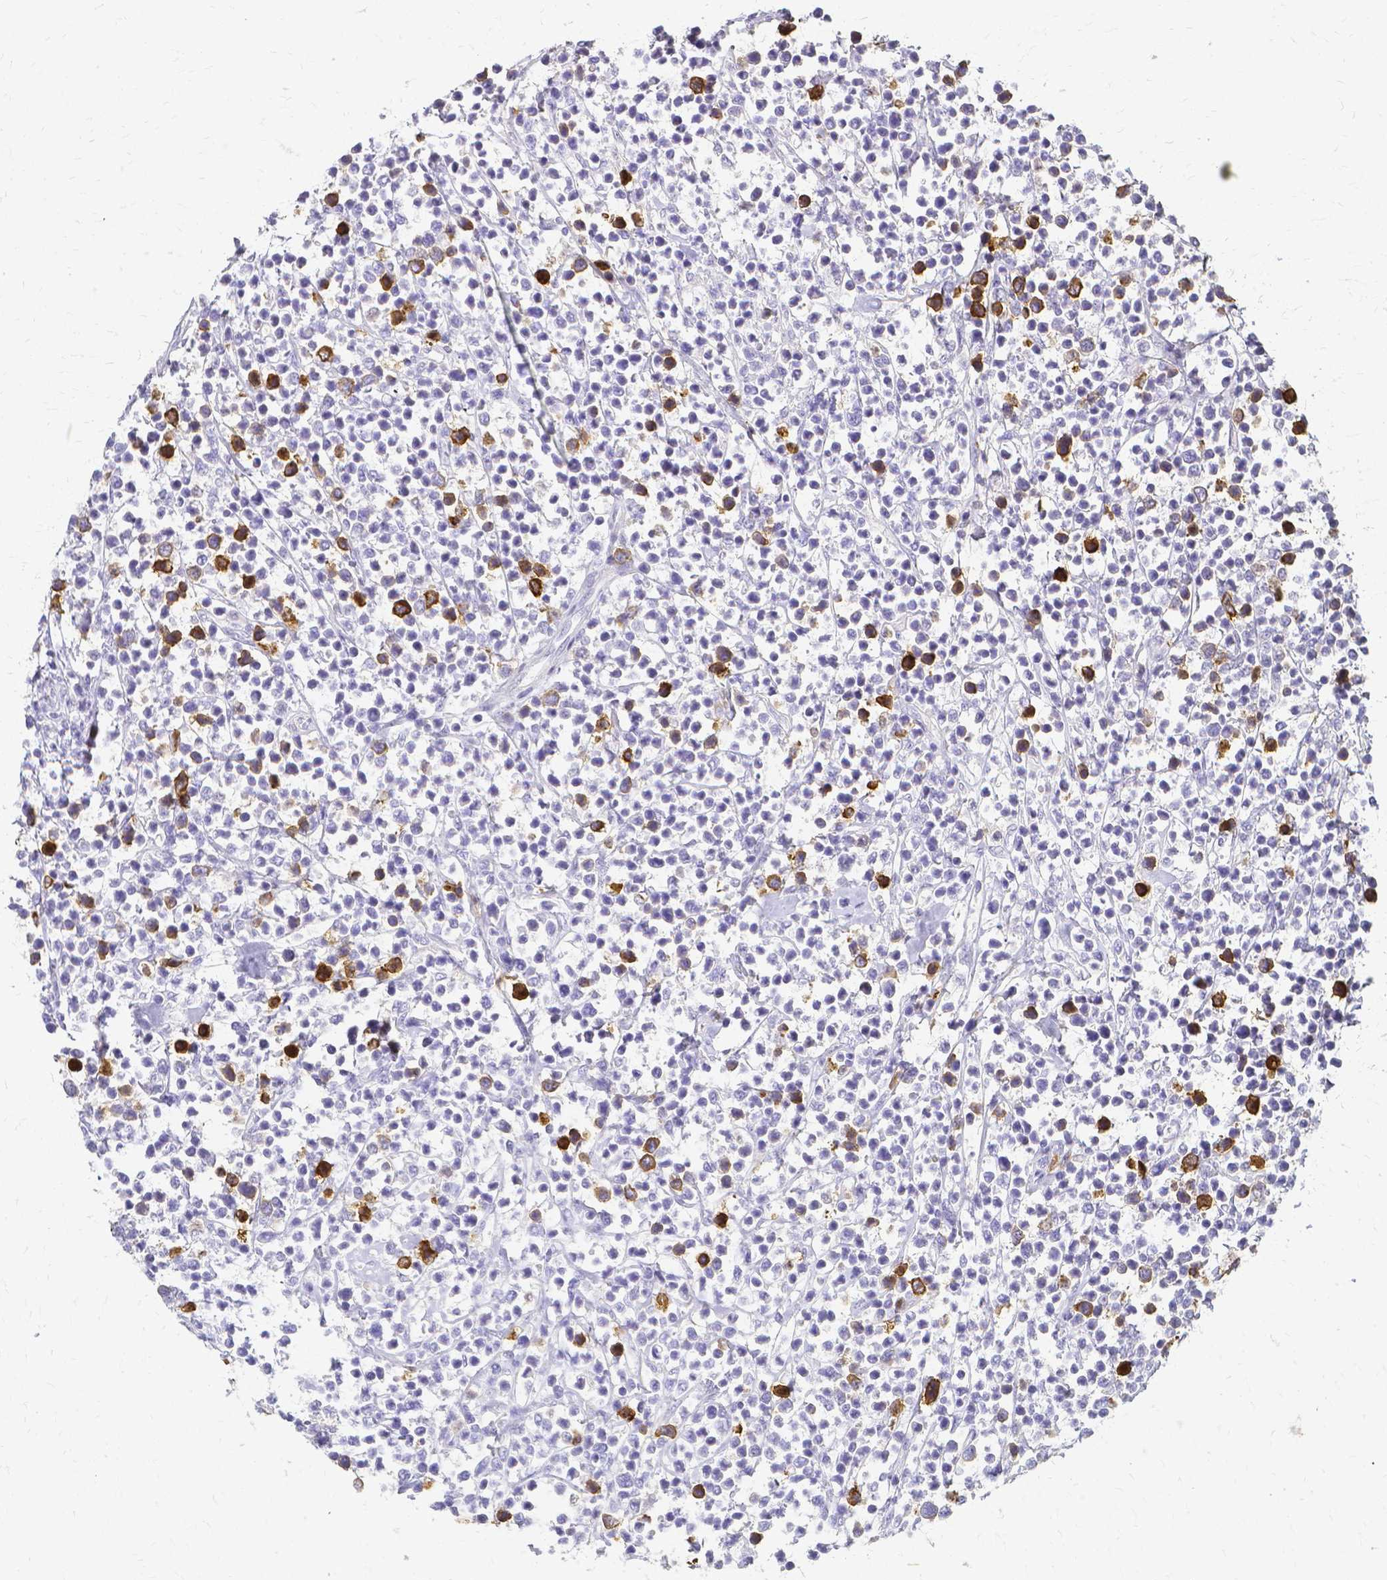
{"staining": {"intensity": "strong", "quantity": "<25%", "location": "cytoplasmic/membranous"}, "tissue": "lymphoma", "cell_type": "Tumor cells", "image_type": "cancer", "snomed": [{"axis": "morphology", "description": "Malignant lymphoma, non-Hodgkin's type, High grade"}, {"axis": "topography", "description": "Soft tissue"}], "caption": "Tumor cells demonstrate medium levels of strong cytoplasmic/membranous staining in approximately <25% of cells in malignant lymphoma, non-Hodgkin's type (high-grade).", "gene": "CCNB1", "patient": {"sex": "female", "age": 56}}